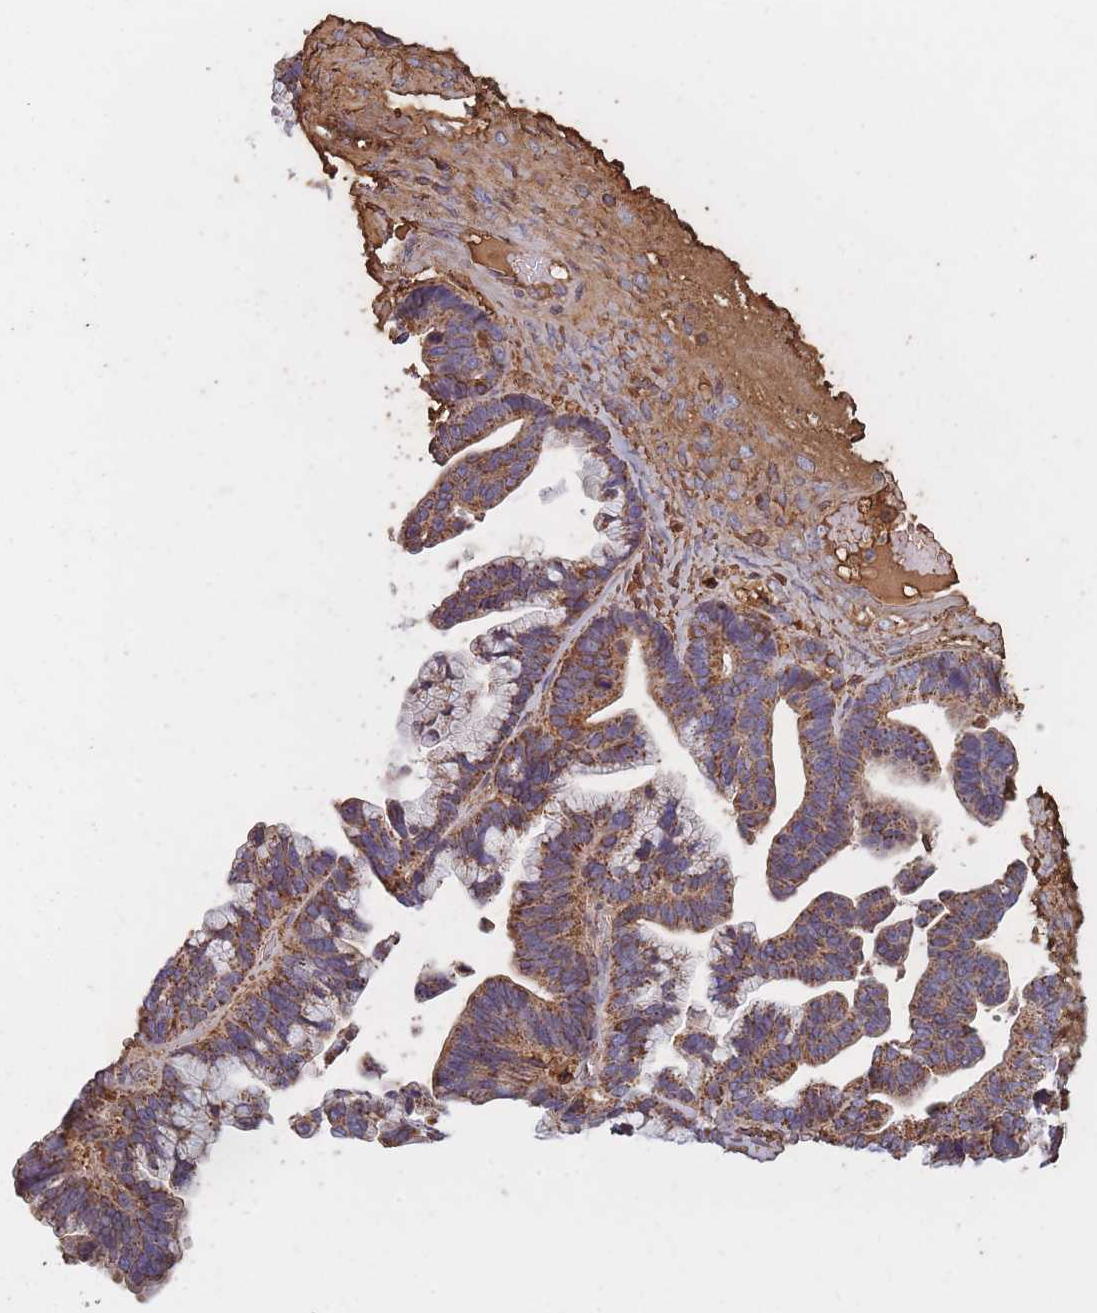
{"staining": {"intensity": "moderate", "quantity": ">75%", "location": "cytoplasmic/membranous"}, "tissue": "ovarian cancer", "cell_type": "Tumor cells", "image_type": "cancer", "snomed": [{"axis": "morphology", "description": "Cystadenocarcinoma, serous, NOS"}, {"axis": "topography", "description": "Ovary"}], "caption": "Ovarian serous cystadenocarcinoma stained for a protein reveals moderate cytoplasmic/membranous positivity in tumor cells.", "gene": "KAT2A", "patient": {"sex": "female", "age": 56}}